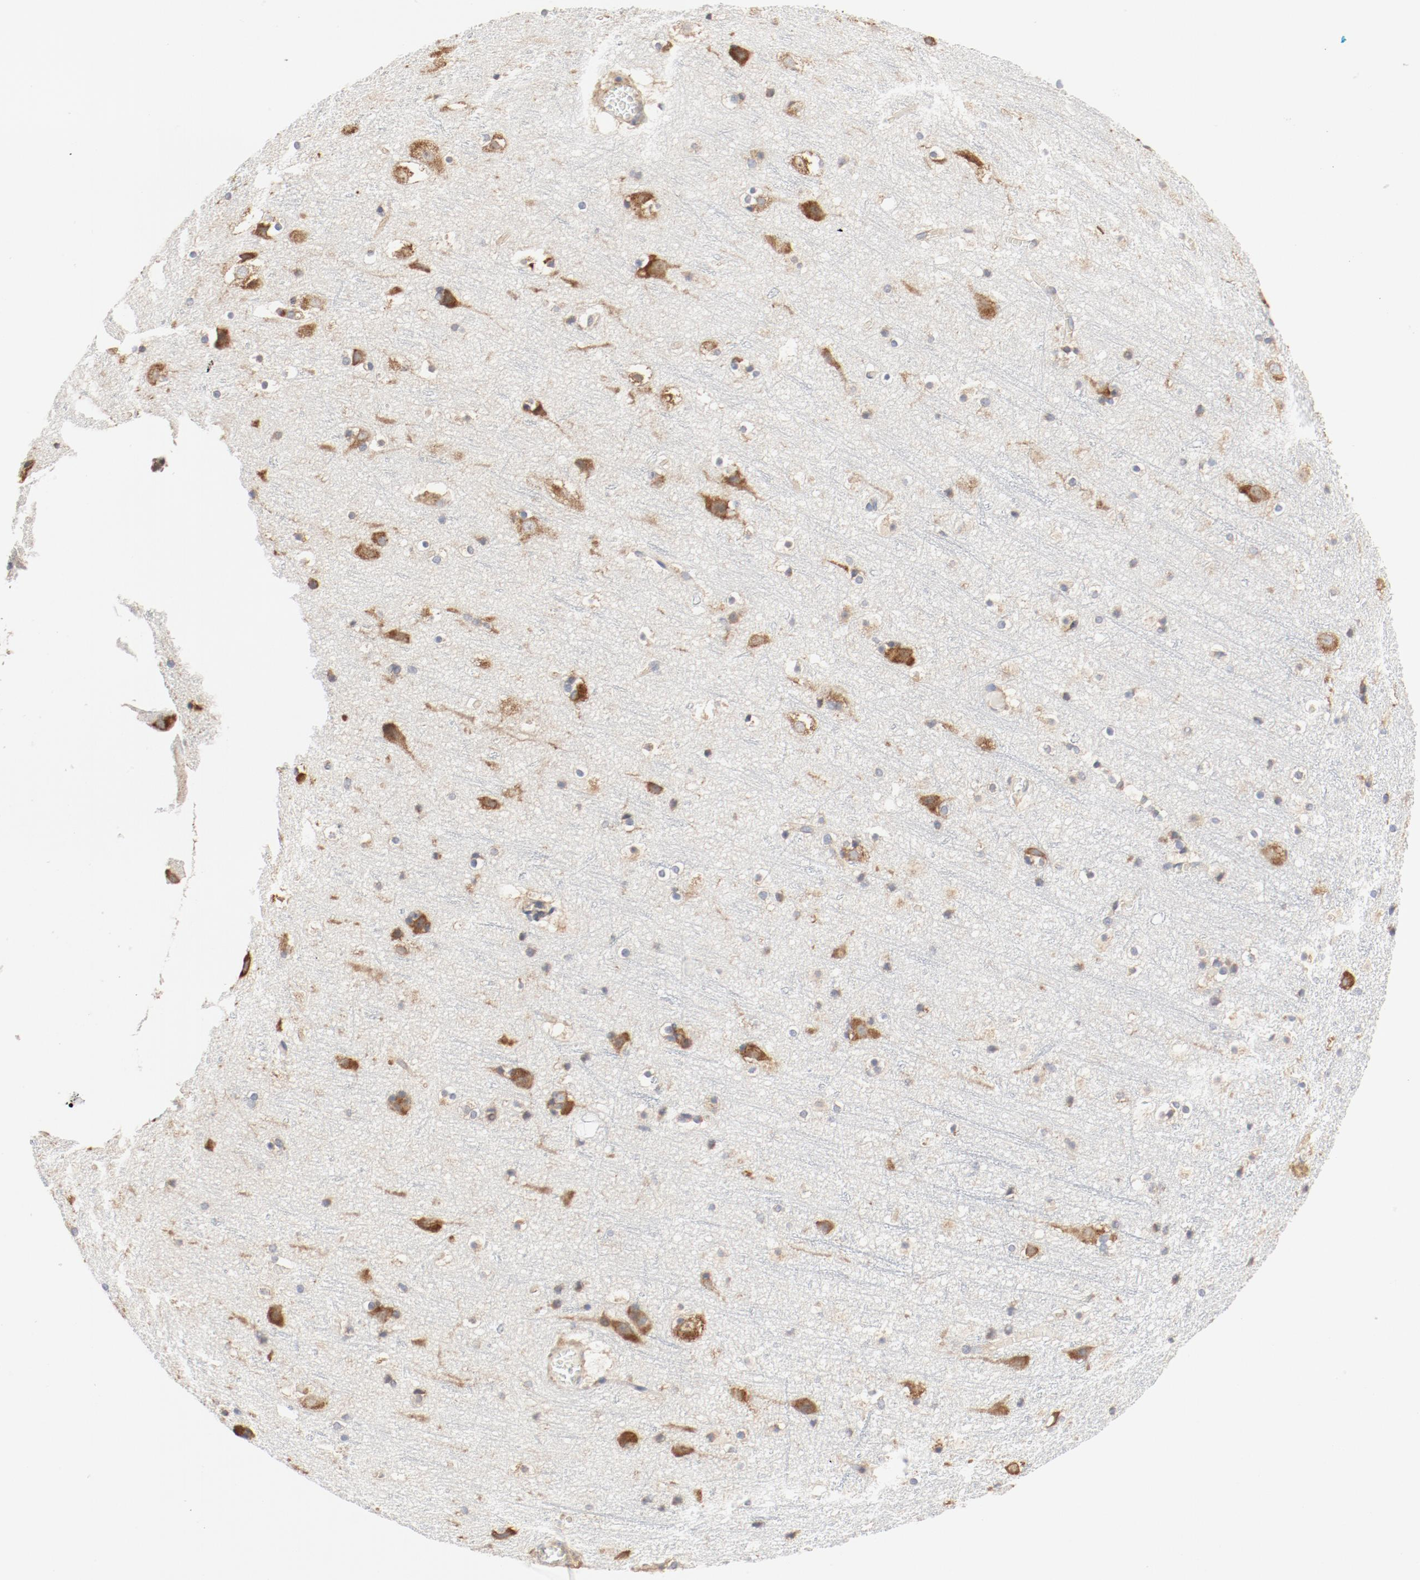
{"staining": {"intensity": "moderate", "quantity": ">75%", "location": "cytoplasmic/membranous"}, "tissue": "cerebral cortex", "cell_type": "Endothelial cells", "image_type": "normal", "snomed": [{"axis": "morphology", "description": "Normal tissue, NOS"}, {"axis": "topography", "description": "Cerebral cortex"}], "caption": "The histopathology image reveals staining of normal cerebral cortex, revealing moderate cytoplasmic/membranous protein expression (brown color) within endothelial cells.", "gene": "RPS6", "patient": {"sex": "male", "age": 45}}